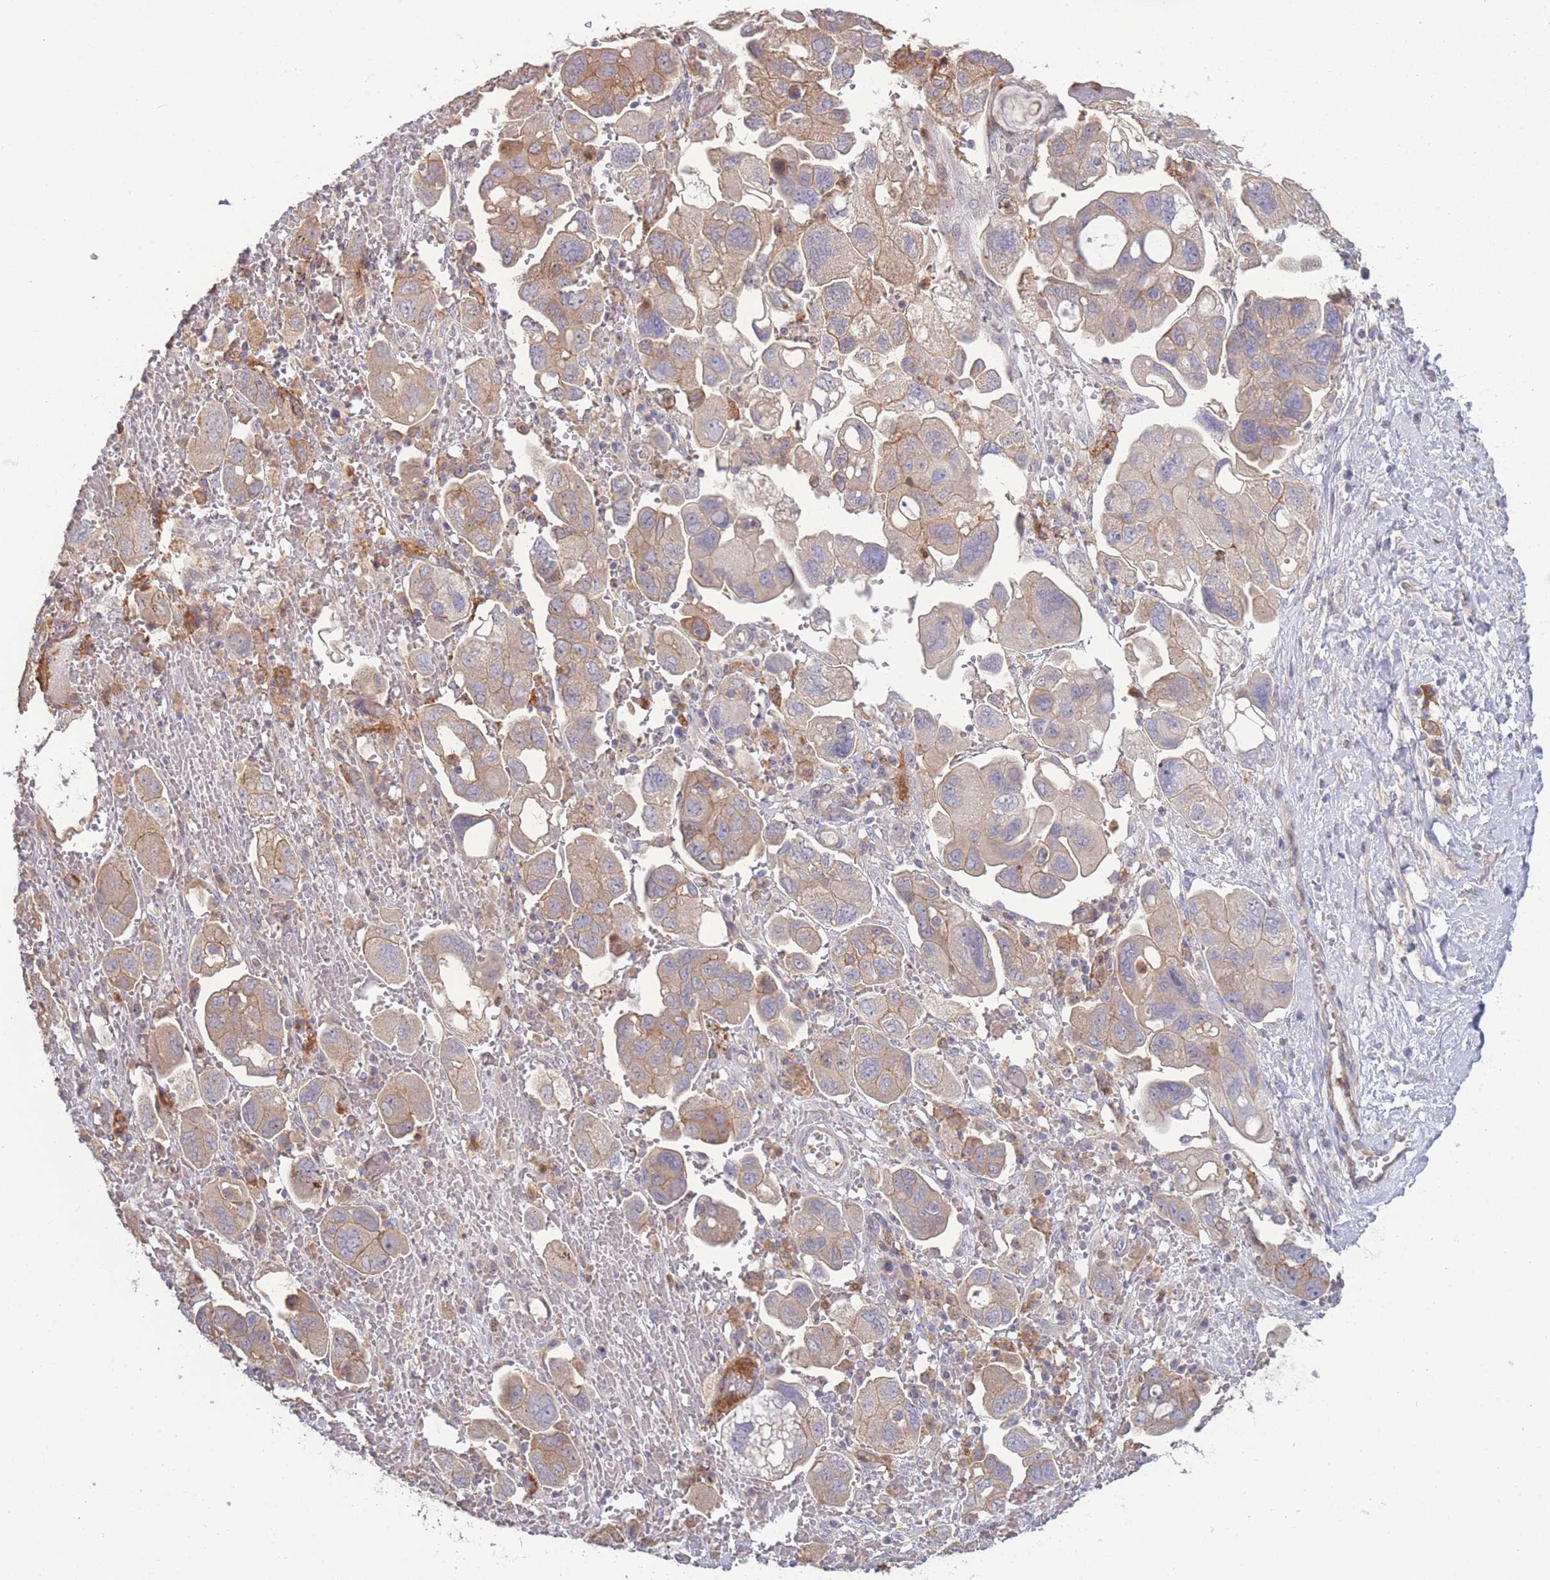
{"staining": {"intensity": "moderate", "quantity": "<25%", "location": "cytoplasmic/membranous"}, "tissue": "ovarian cancer", "cell_type": "Tumor cells", "image_type": "cancer", "snomed": [{"axis": "morphology", "description": "Carcinoma, NOS"}, {"axis": "morphology", "description": "Cystadenocarcinoma, serous, NOS"}, {"axis": "topography", "description": "Ovary"}], "caption": "A micrograph showing moderate cytoplasmic/membranous positivity in approximately <25% of tumor cells in ovarian cancer, as visualized by brown immunohistochemical staining.", "gene": "STEAP3", "patient": {"sex": "female", "age": 69}}